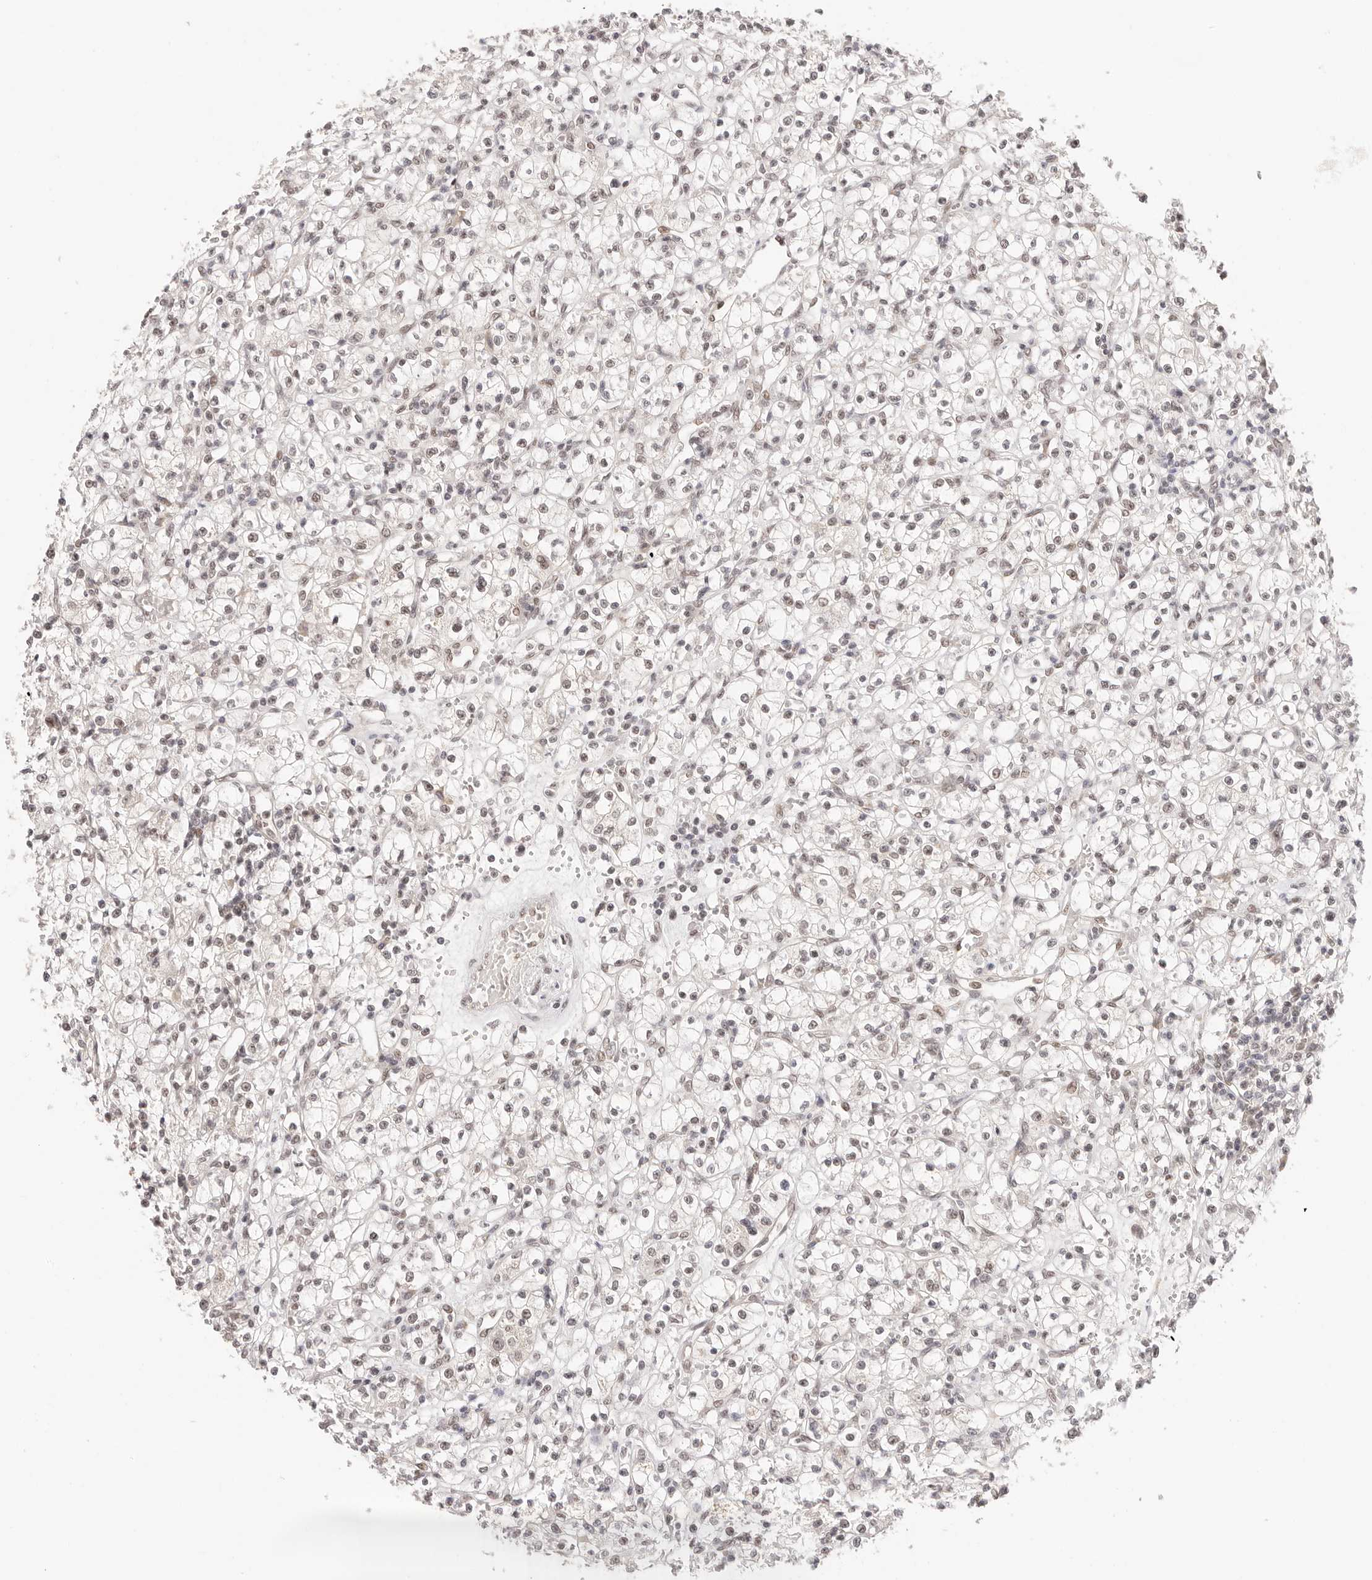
{"staining": {"intensity": "weak", "quantity": ">75%", "location": "nuclear"}, "tissue": "renal cancer", "cell_type": "Tumor cells", "image_type": "cancer", "snomed": [{"axis": "morphology", "description": "Adenocarcinoma, NOS"}, {"axis": "topography", "description": "Kidney"}], "caption": "Weak nuclear positivity for a protein is seen in approximately >75% of tumor cells of renal cancer using immunohistochemistry (IHC).", "gene": "RFC3", "patient": {"sex": "female", "age": 59}}